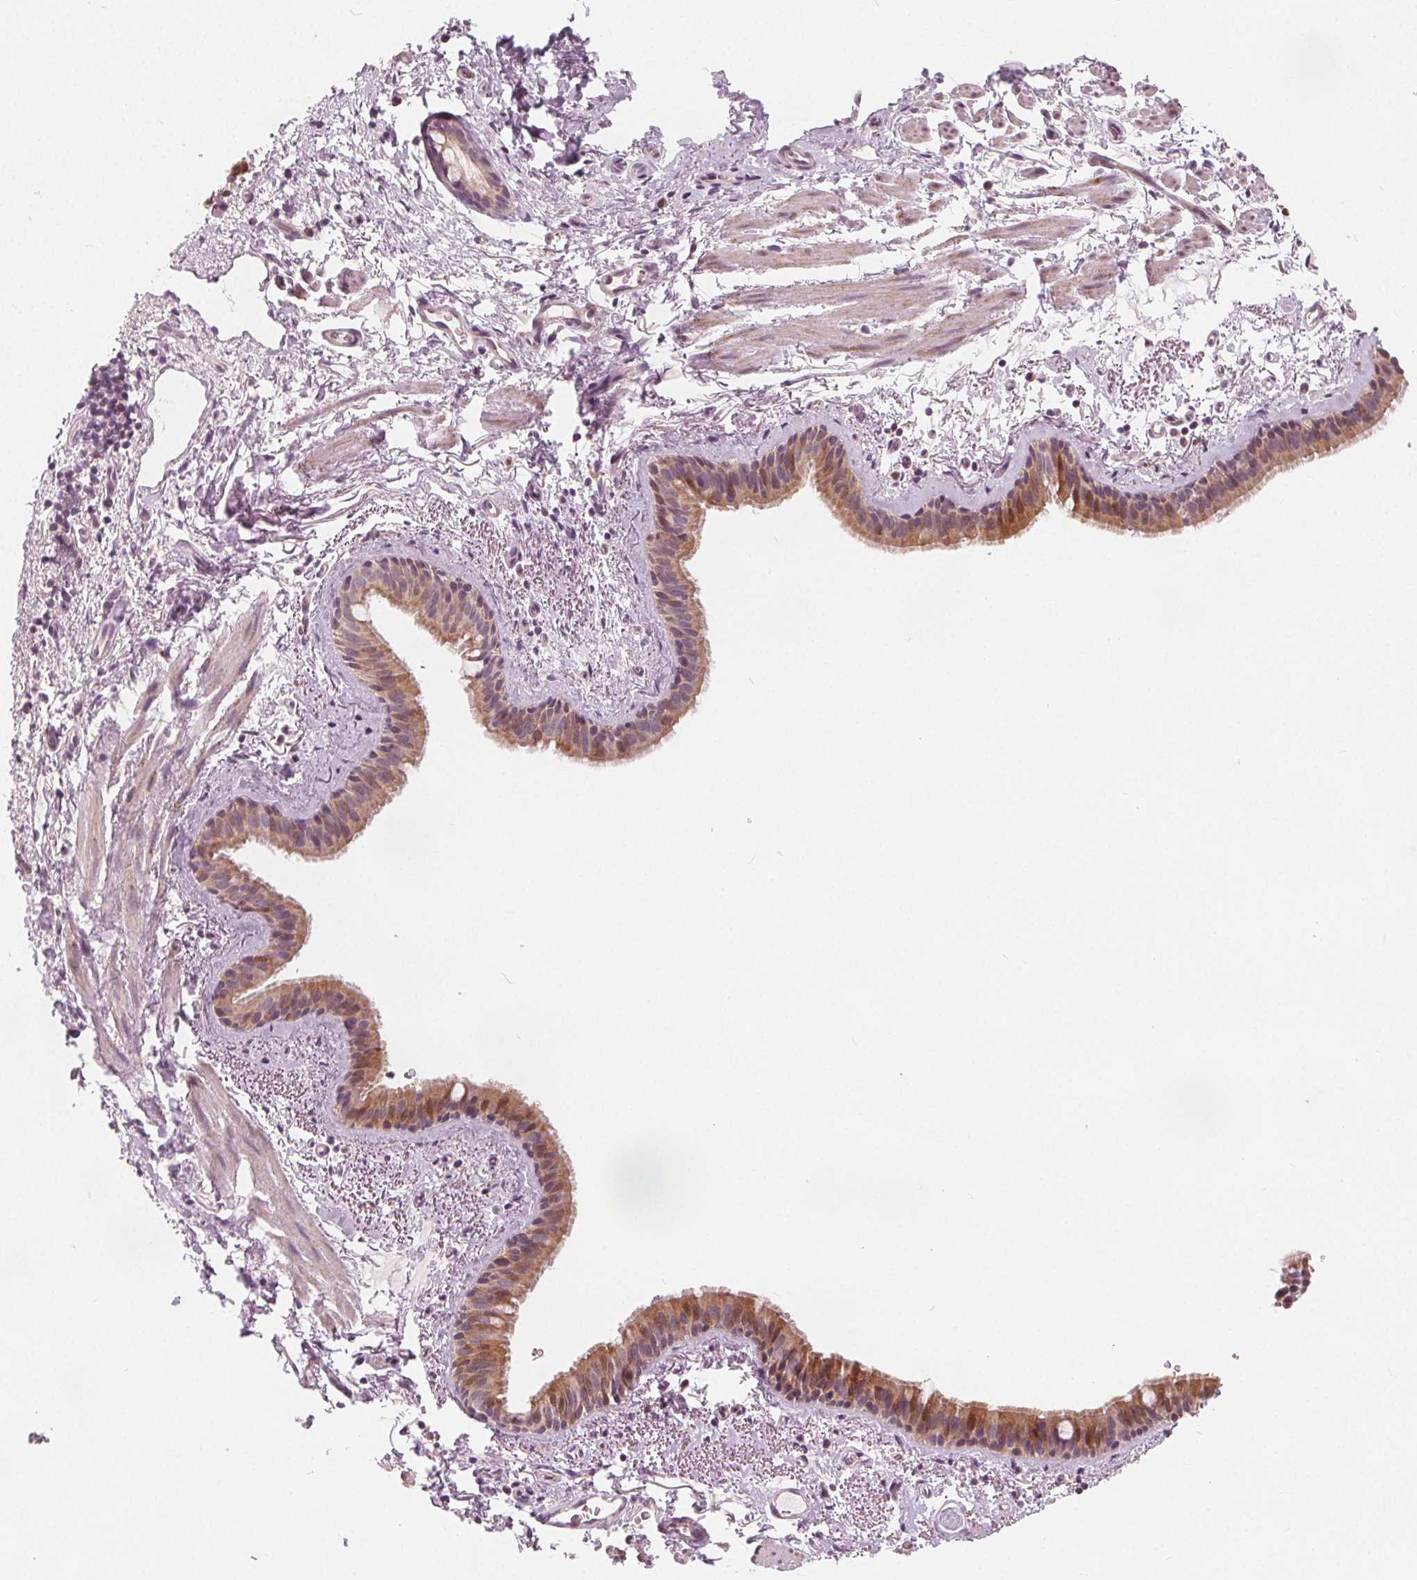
{"staining": {"intensity": "moderate", "quantity": ">75%", "location": "cytoplasmic/membranous"}, "tissue": "bronchus", "cell_type": "Respiratory epithelial cells", "image_type": "normal", "snomed": [{"axis": "morphology", "description": "Normal tissue, NOS"}, {"axis": "topography", "description": "Bronchus"}], "caption": "Unremarkable bronchus demonstrates moderate cytoplasmic/membranous staining in about >75% of respiratory epithelial cells, visualized by immunohistochemistry.", "gene": "NUP210L", "patient": {"sex": "female", "age": 61}}